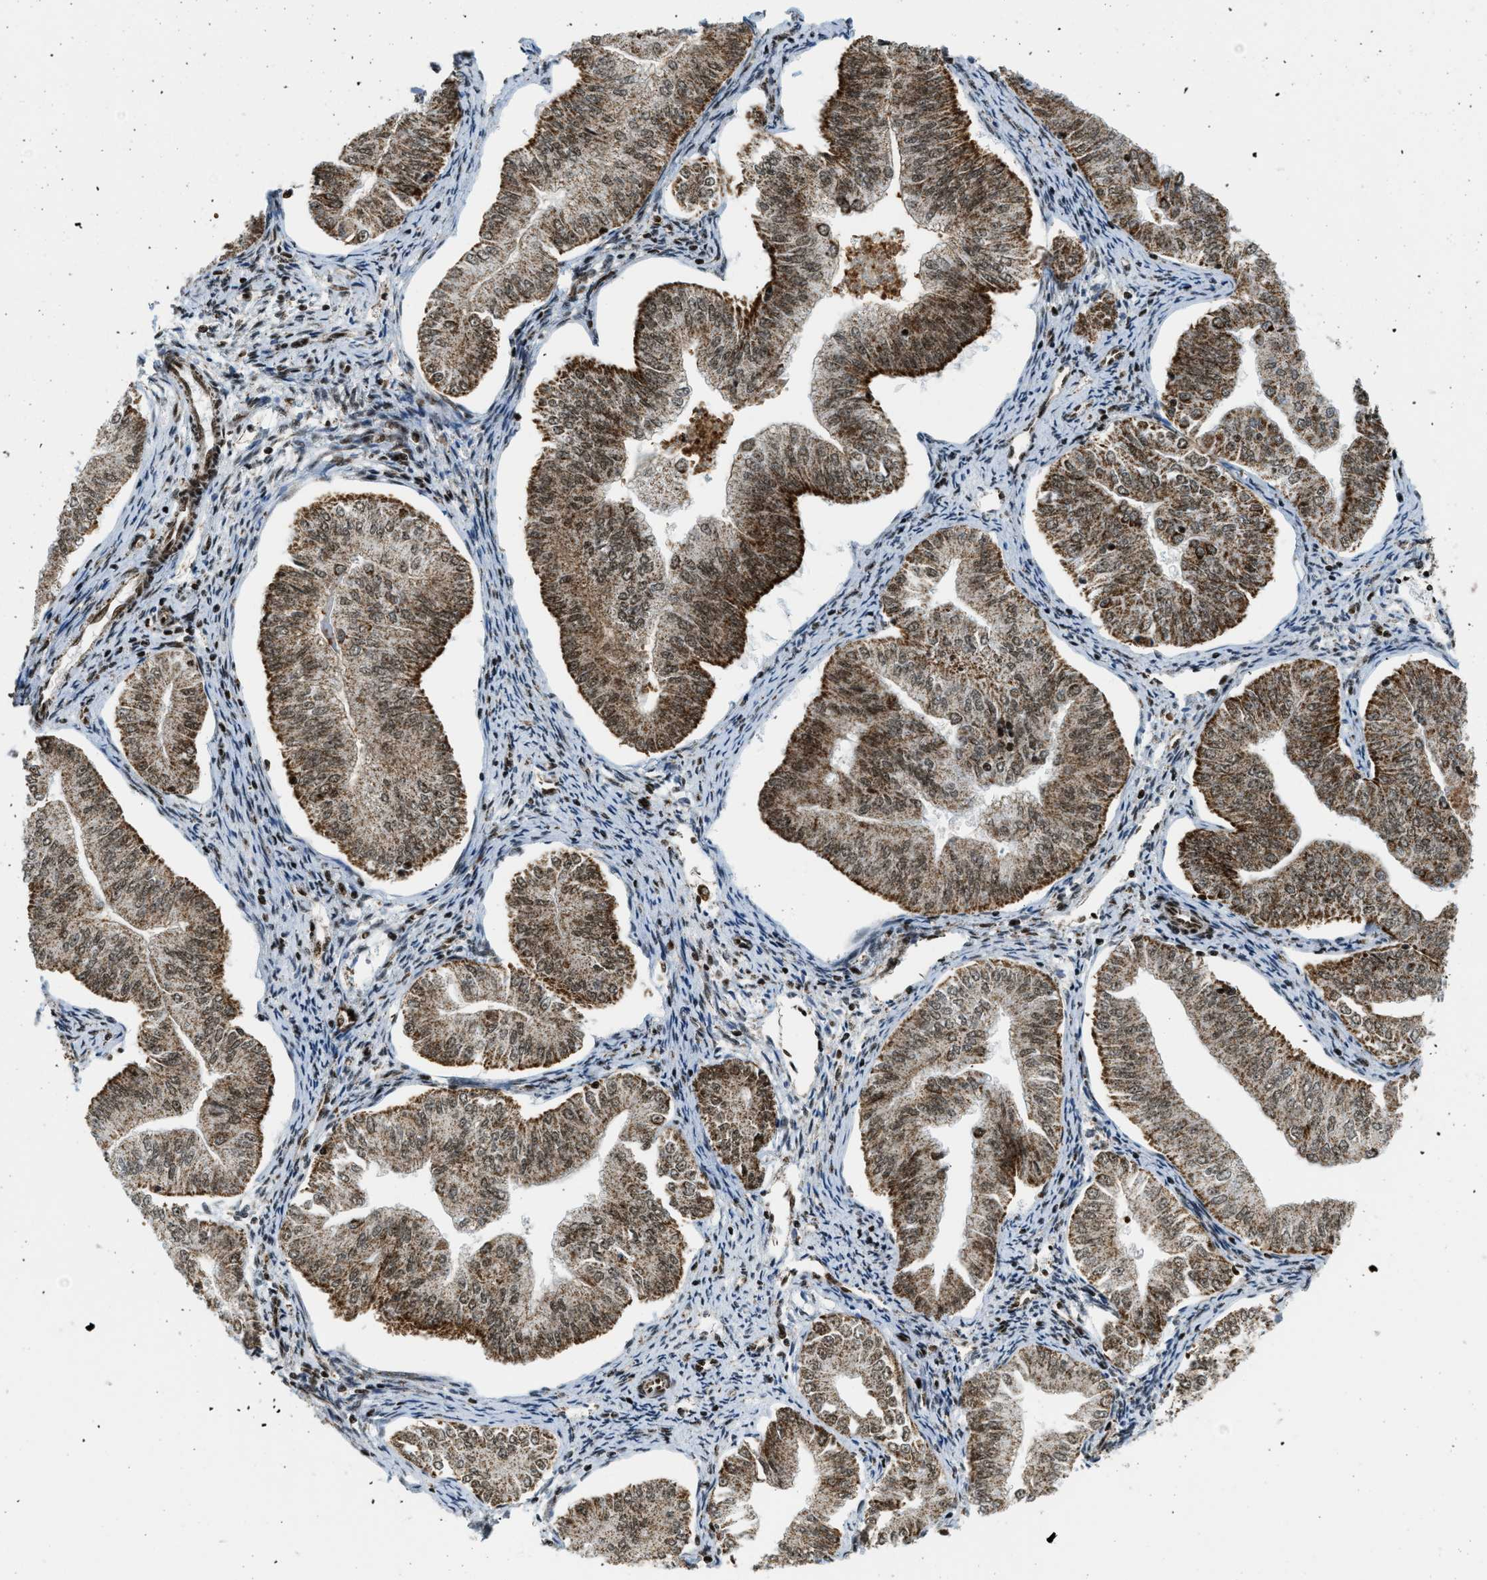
{"staining": {"intensity": "moderate", "quantity": ">75%", "location": "cytoplasmic/membranous,nuclear"}, "tissue": "endometrial cancer", "cell_type": "Tumor cells", "image_type": "cancer", "snomed": [{"axis": "morphology", "description": "Normal tissue, NOS"}, {"axis": "morphology", "description": "Adenocarcinoma, NOS"}, {"axis": "topography", "description": "Endometrium"}], "caption": "Immunohistochemistry of human endometrial cancer exhibits medium levels of moderate cytoplasmic/membranous and nuclear staining in approximately >75% of tumor cells.", "gene": "GABPB1", "patient": {"sex": "female", "age": 53}}